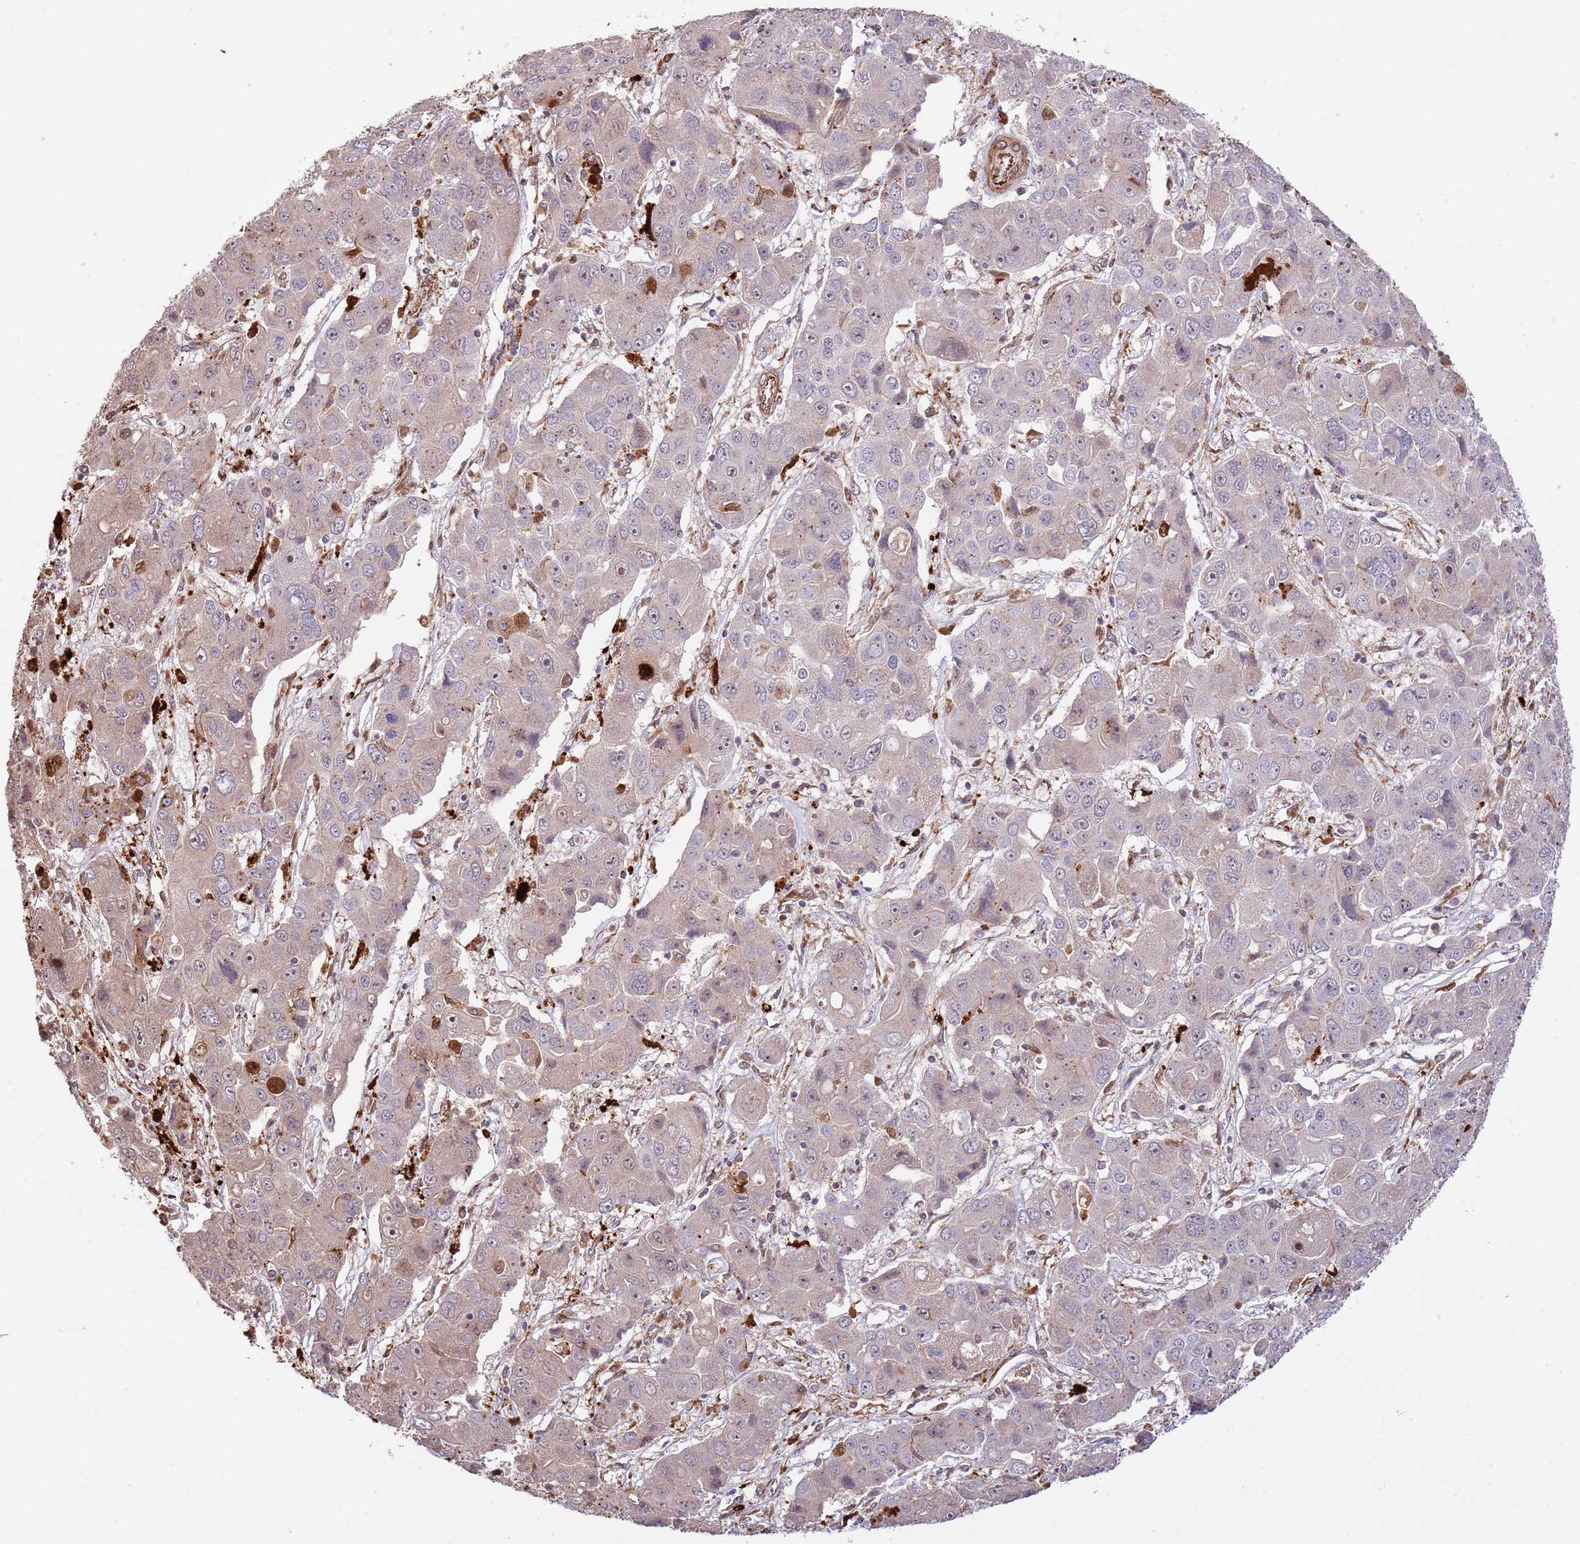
{"staining": {"intensity": "weak", "quantity": "<25%", "location": "cytoplasmic/membranous"}, "tissue": "liver cancer", "cell_type": "Tumor cells", "image_type": "cancer", "snomed": [{"axis": "morphology", "description": "Cholangiocarcinoma"}, {"axis": "topography", "description": "Liver"}], "caption": "Tumor cells show no significant expression in liver cancer. The staining is performed using DAB brown chromogen with nuclei counter-stained in using hematoxylin.", "gene": "NEK3", "patient": {"sex": "male", "age": 67}}